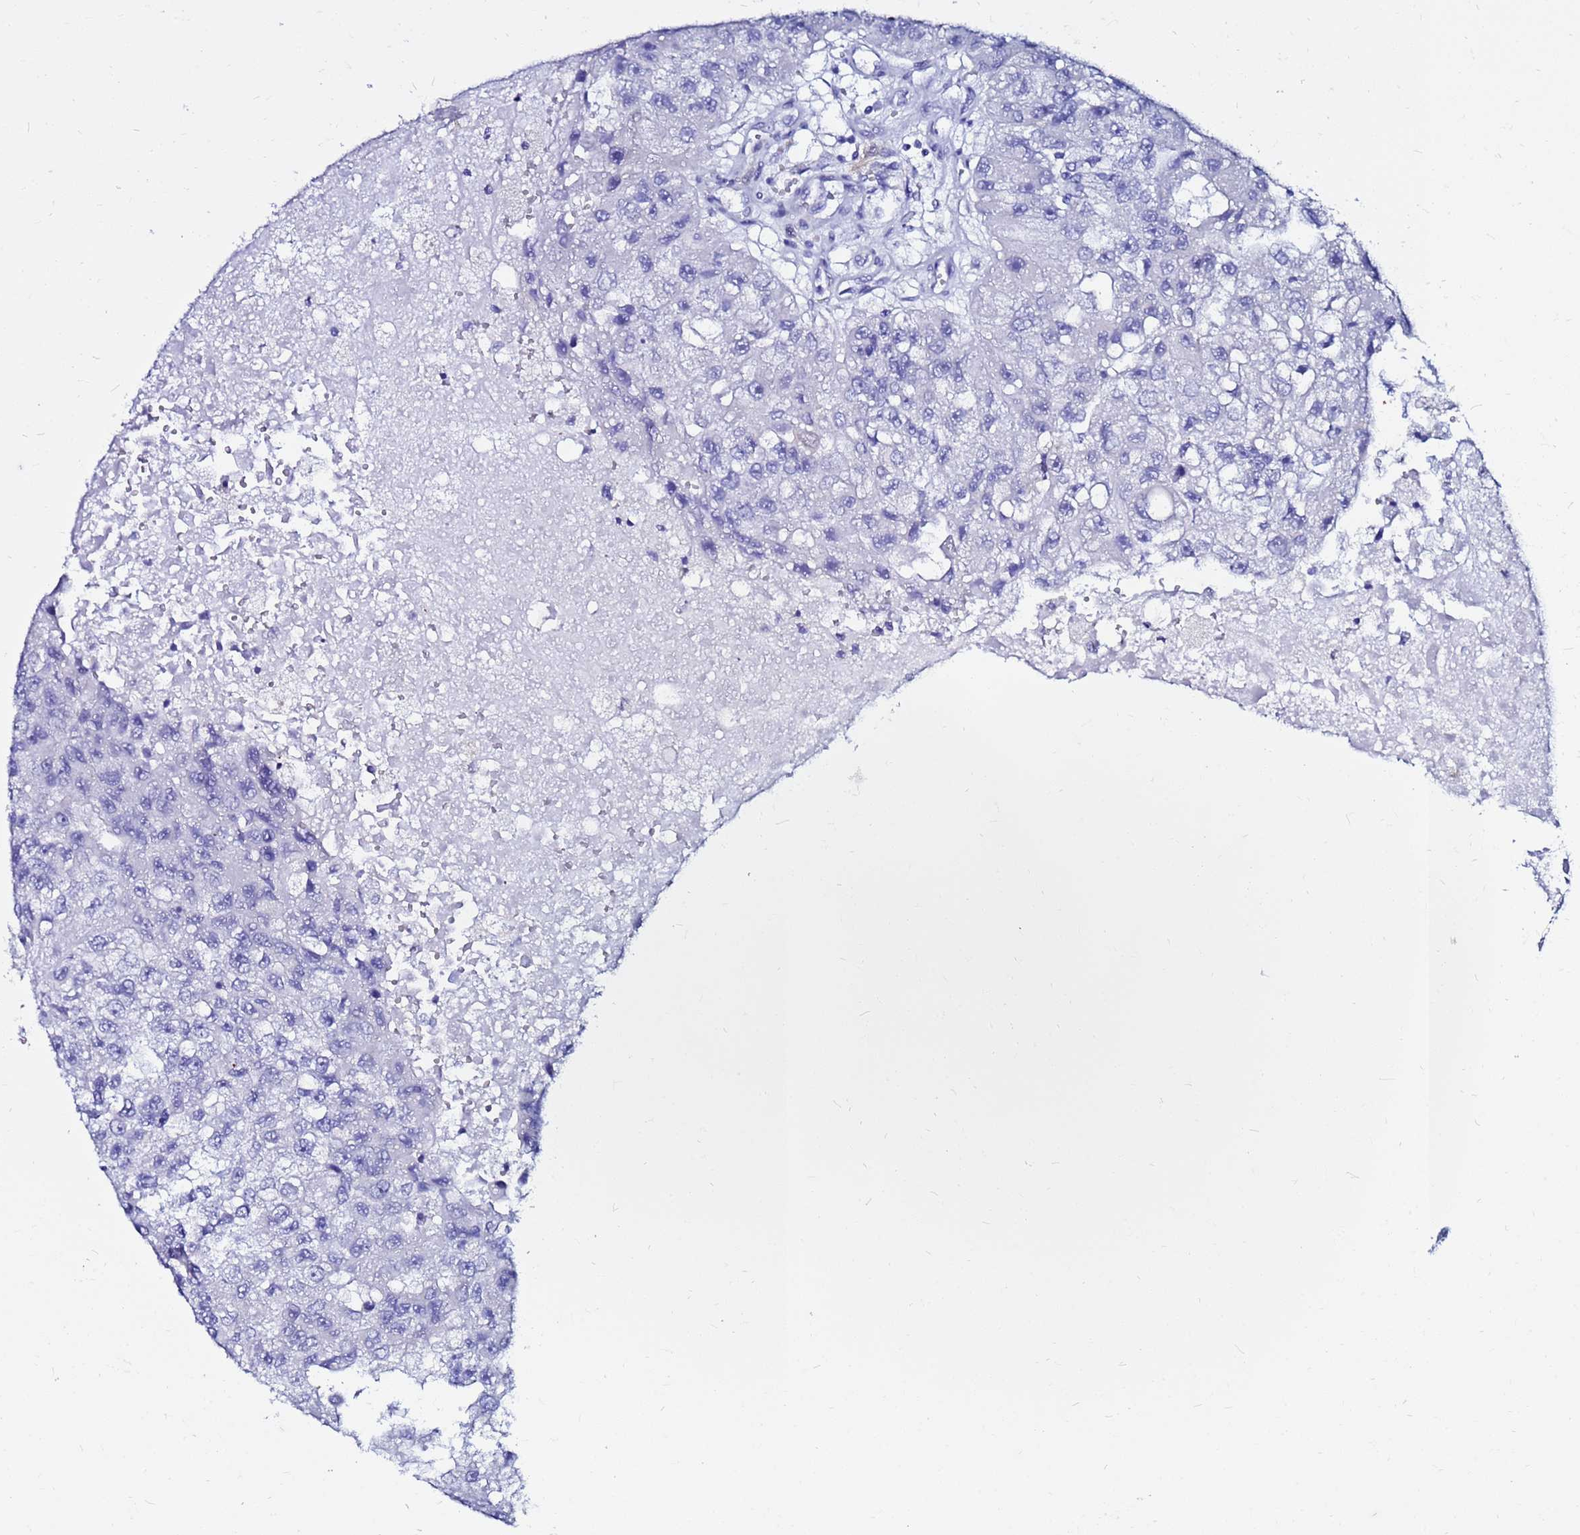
{"staining": {"intensity": "negative", "quantity": "none", "location": "none"}, "tissue": "renal cancer", "cell_type": "Tumor cells", "image_type": "cancer", "snomed": [{"axis": "morphology", "description": "Adenocarcinoma, NOS"}, {"axis": "topography", "description": "Kidney"}], "caption": "Immunohistochemical staining of renal adenocarcinoma exhibits no significant positivity in tumor cells.", "gene": "PPP1R14C", "patient": {"sex": "male", "age": 63}}